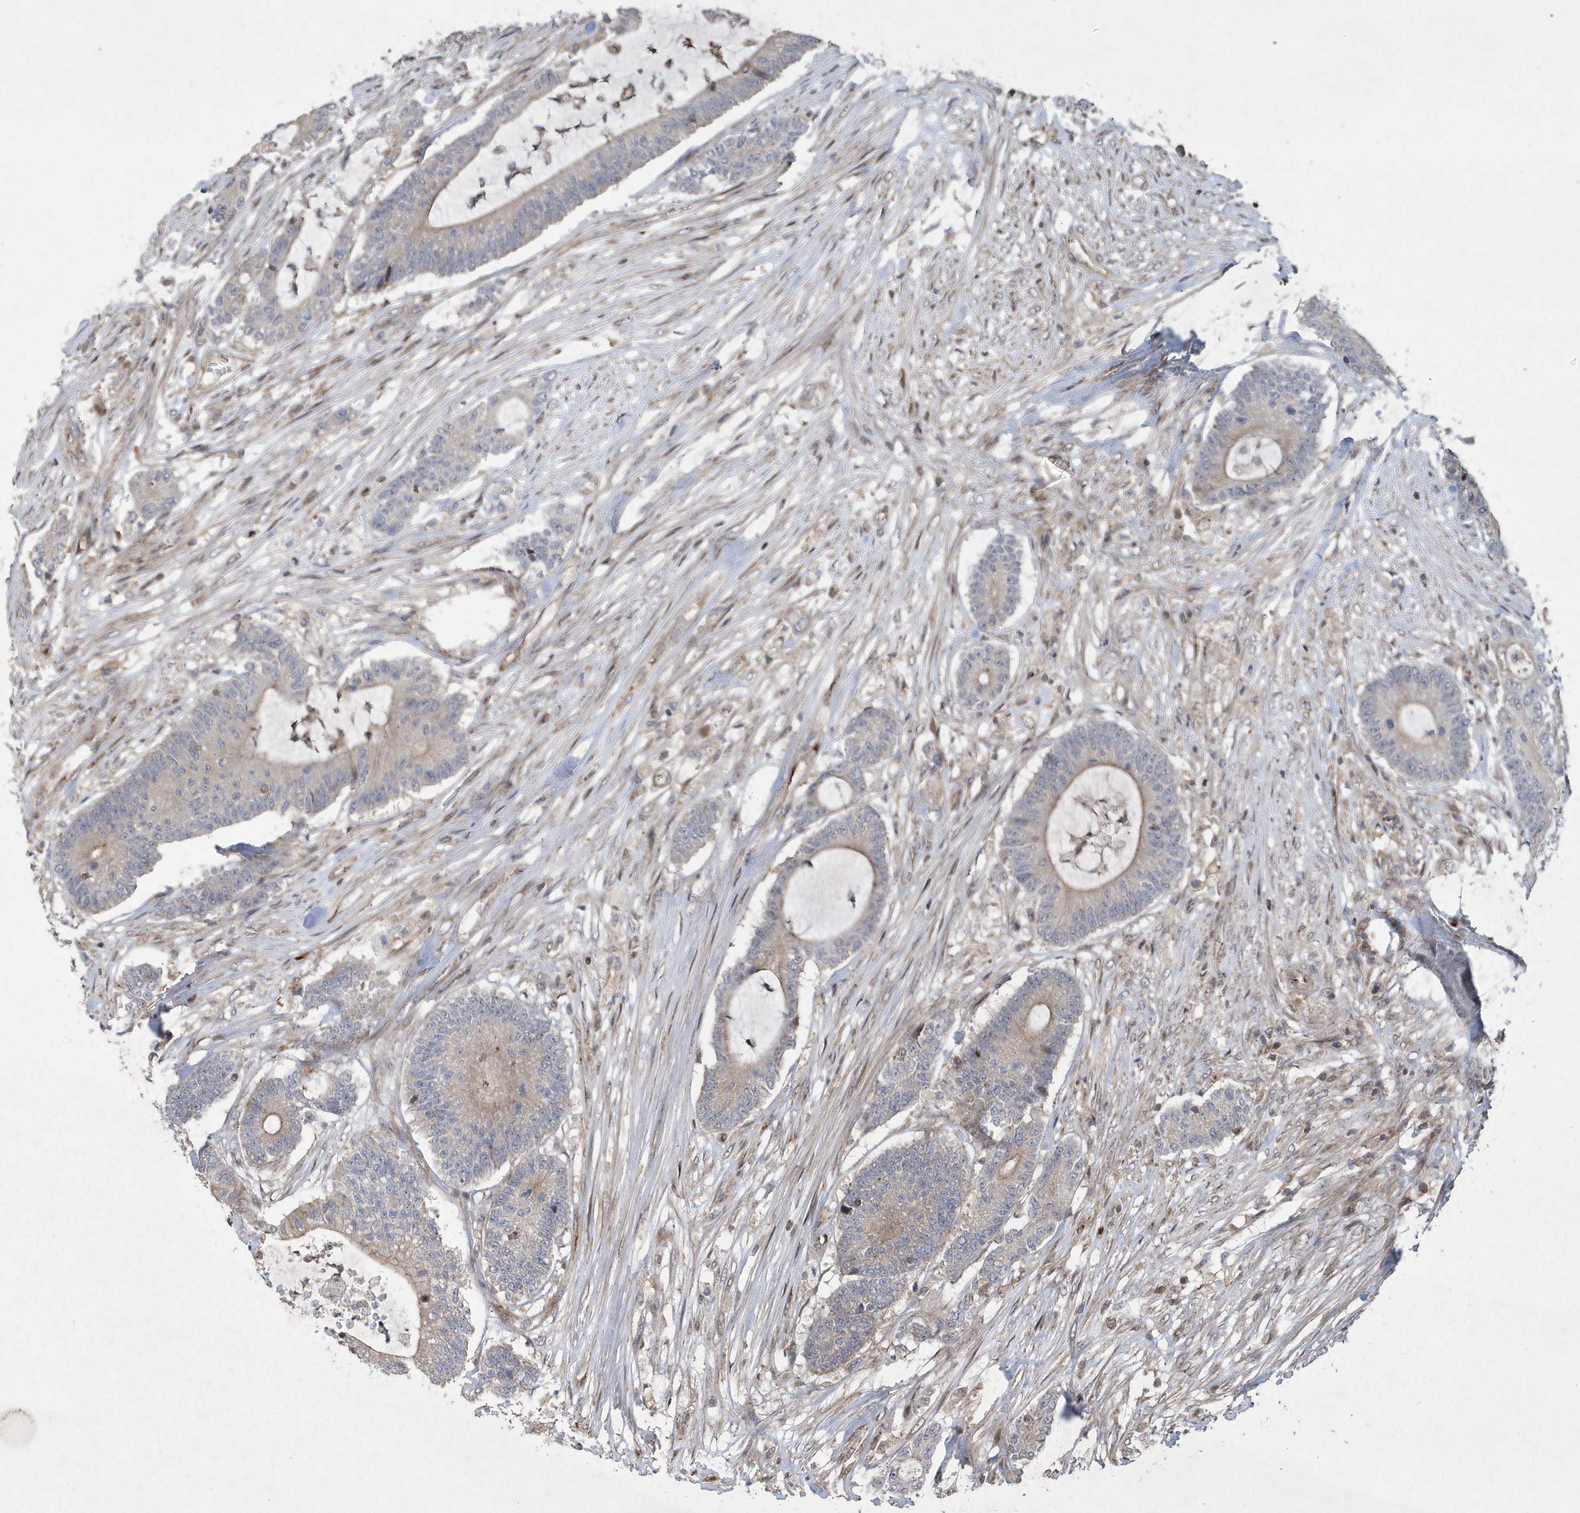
{"staining": {"intensity": "weak", "quantity": "<25%", "location": "cytoplasmic/membranous"}, "tissue": "colorectal cancer", "cell_type": "Tumor cells", "image_type": "cancer", "snomed": [{"axis": "morphology", "description": "Adenocarcinoma, NOS"}, {"axis": "topography", "description": "Colon"}], "caption": "High magnification brightfield microscopy of adenocarcinoma (colorectal) stained with DAB (brown) and counterstained with hematoxylin (blue): tumor cells show no significant positivity.", "gene": "N4BP2", "patient": {"sex": "female", "age": 84}}